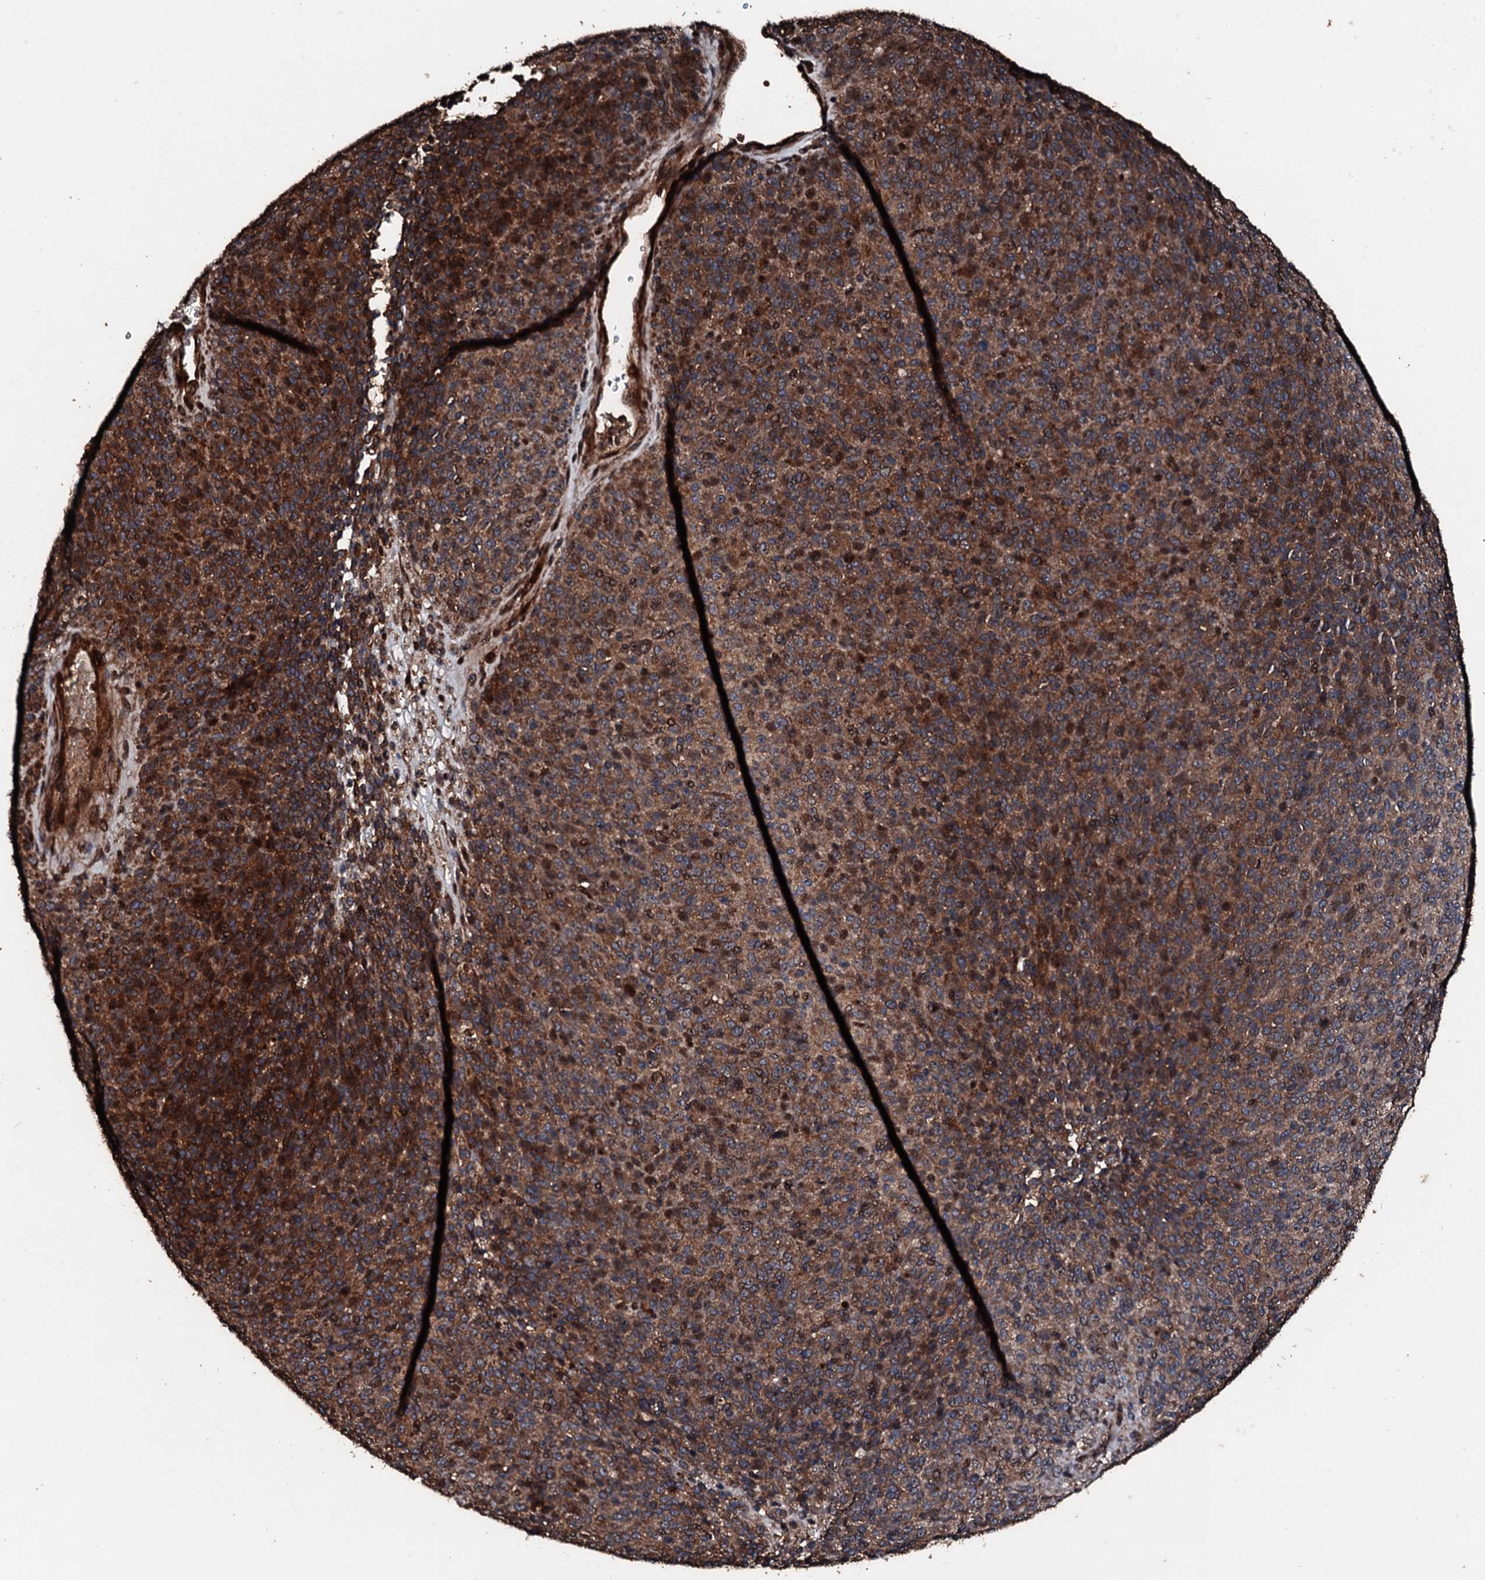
{"staining": {"intensity": "strong", "quantity": ">75%", "location": "cytoplasmic/membranous"}, "tissue": "melanoma", "cell_type": "Tumor cells", "image_type": "cancer", "snomed": [{"axis": "morphology", "description": "Malignant melanoma, Metastatic site"}, {"axis": "topography", "description": "Brain"}], "caption": "Immunohistochemical staining of melanoma demonstrates high levels of strong cytoplasmic/membranous protein staining in about >75% of tumor cells. The staining was performed using DAB, with brown indicating positive protein expression. Nuclei are stained blue with hematoxylin.", "gene": "KIF18A", "patient": {"sex": "female", "age": 56}}